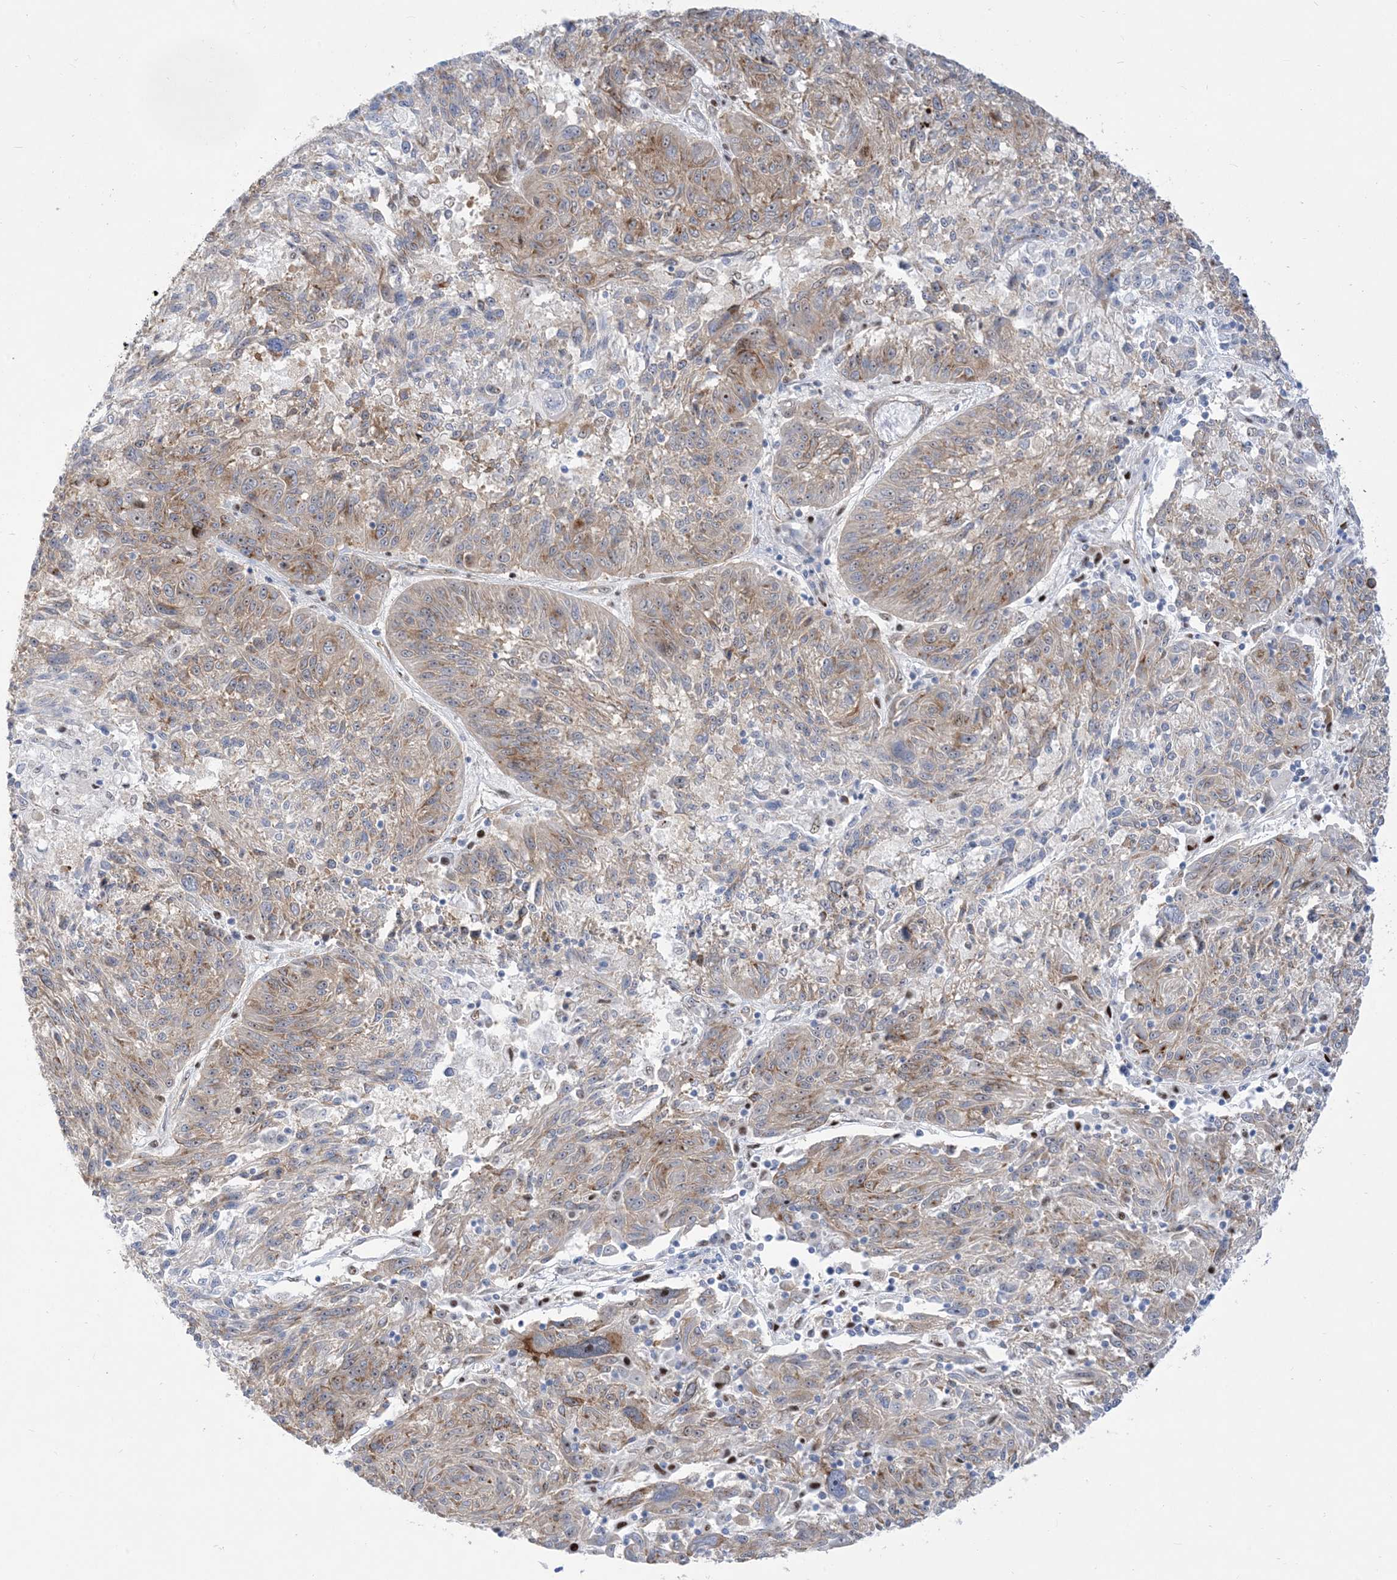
{"staining": {"intensity": "moderate", "quantity": "25%-75%", "location": "cytoplasmic/membranous"}, "tissue": "melanoma", "cell_type": "Tumor cells", "image_type": "cancer", "snomed": [{"axis": "morphology", "description": "Malignant melanoma, NOS"}, {"axis": "topography", "description": "Skin"}], "caption": "Tumor cells reveal moderate cytoplasmic/membranous expression in about 25%-75% of cells in melanoma. (Brightfield microscopy of DAB IHC at high magnification).", "gene": "MARS2", "patient": {"sex": "male", "age": 53}}